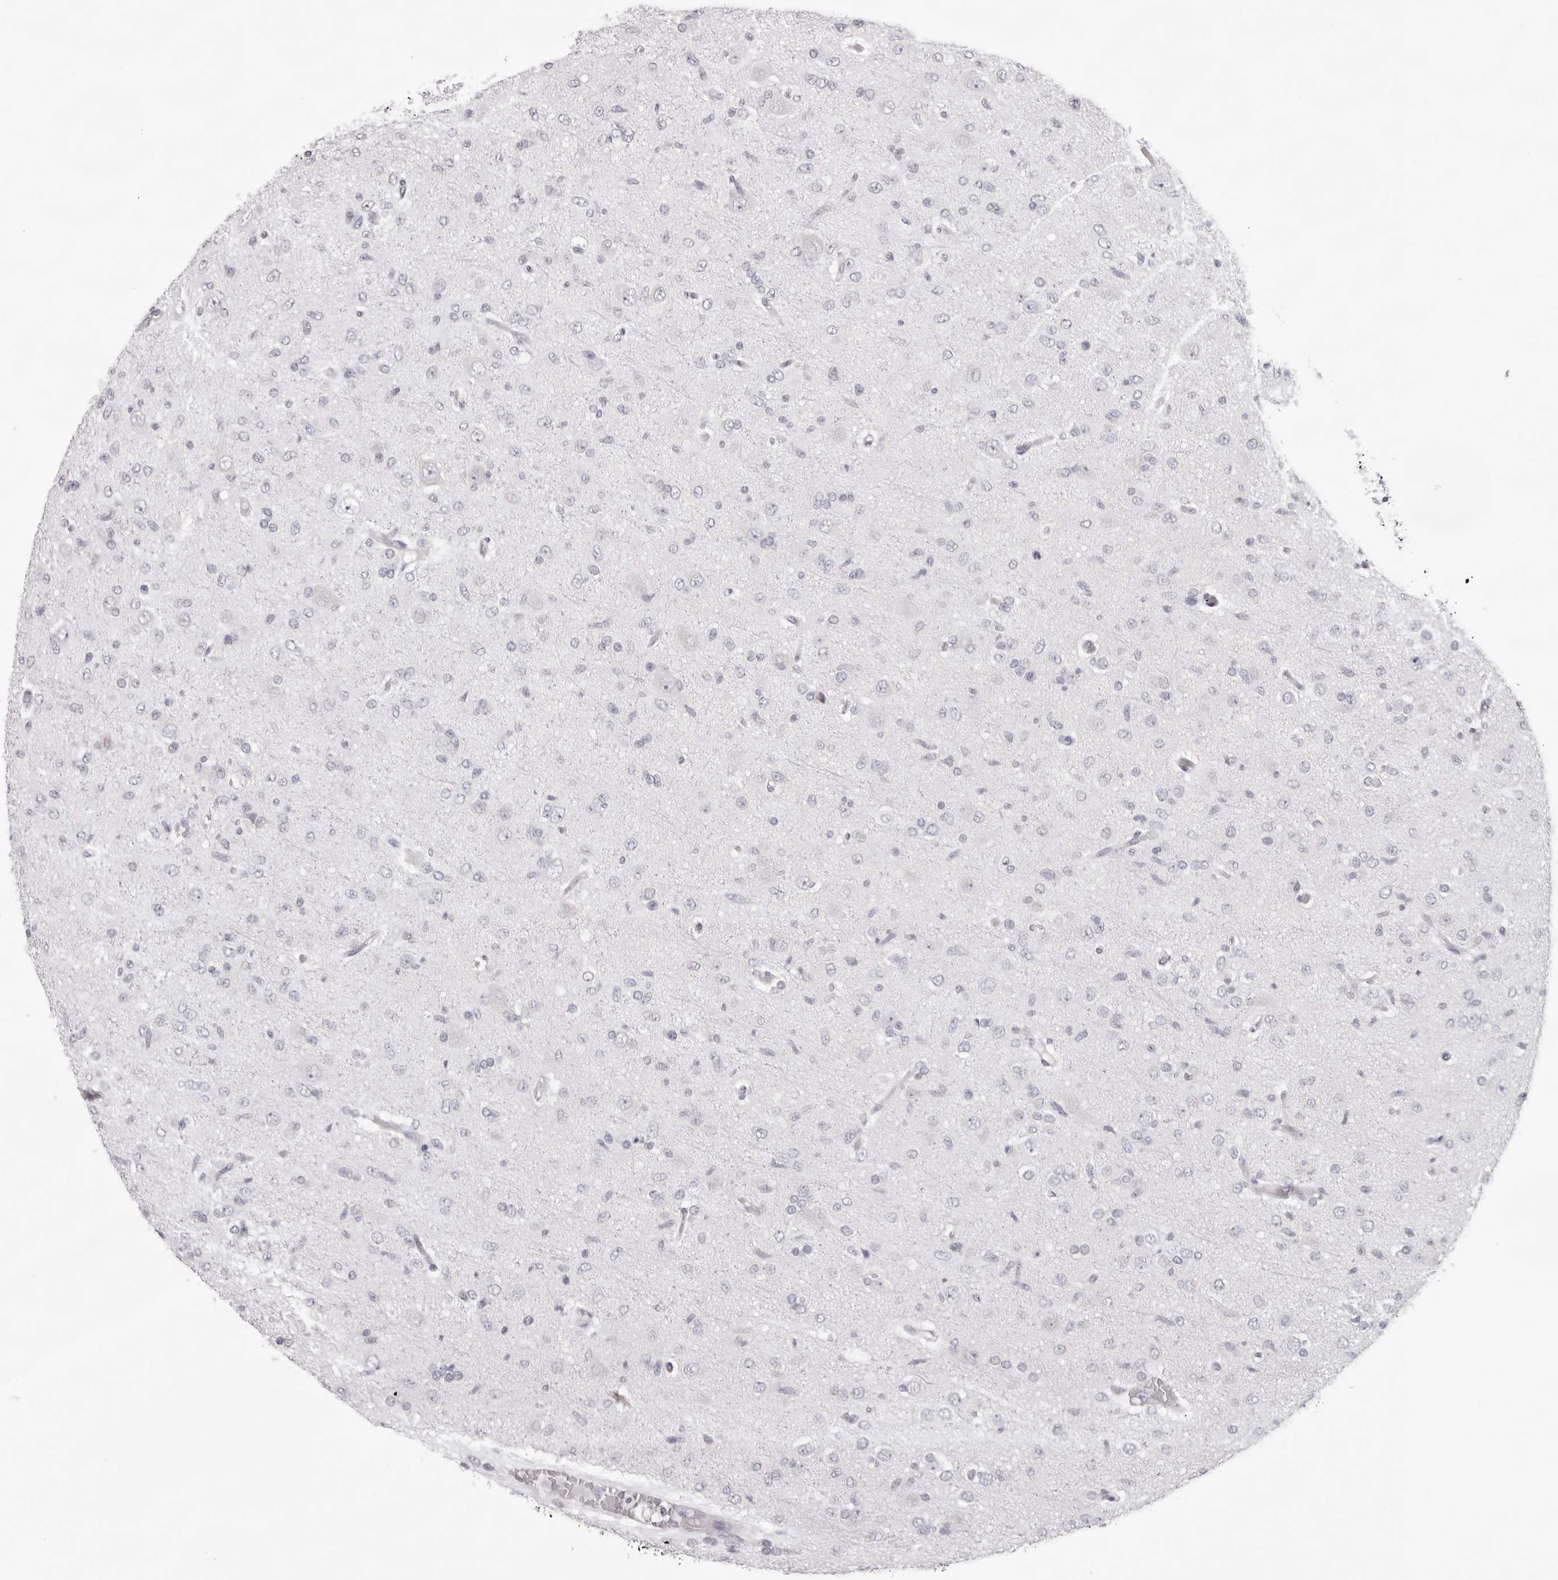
{"staining": {"intensity": "negative", "quantity": "none", "location": "none"}, "tissue": "glioma", "cell_type": "Tumor cells", "image_type": "cancer", "snomed": [{"axis": "morphology", "description": "Glioma, malignant, High grade"}, {"axis": "topography", "description": "Brain"}], "caption": "DAB immunohistochemical staining of human glioma demonstrates no significant staining in tumor cells.", "gene": "SMIM2", "patient": {"sex": "female", "age": 59}}